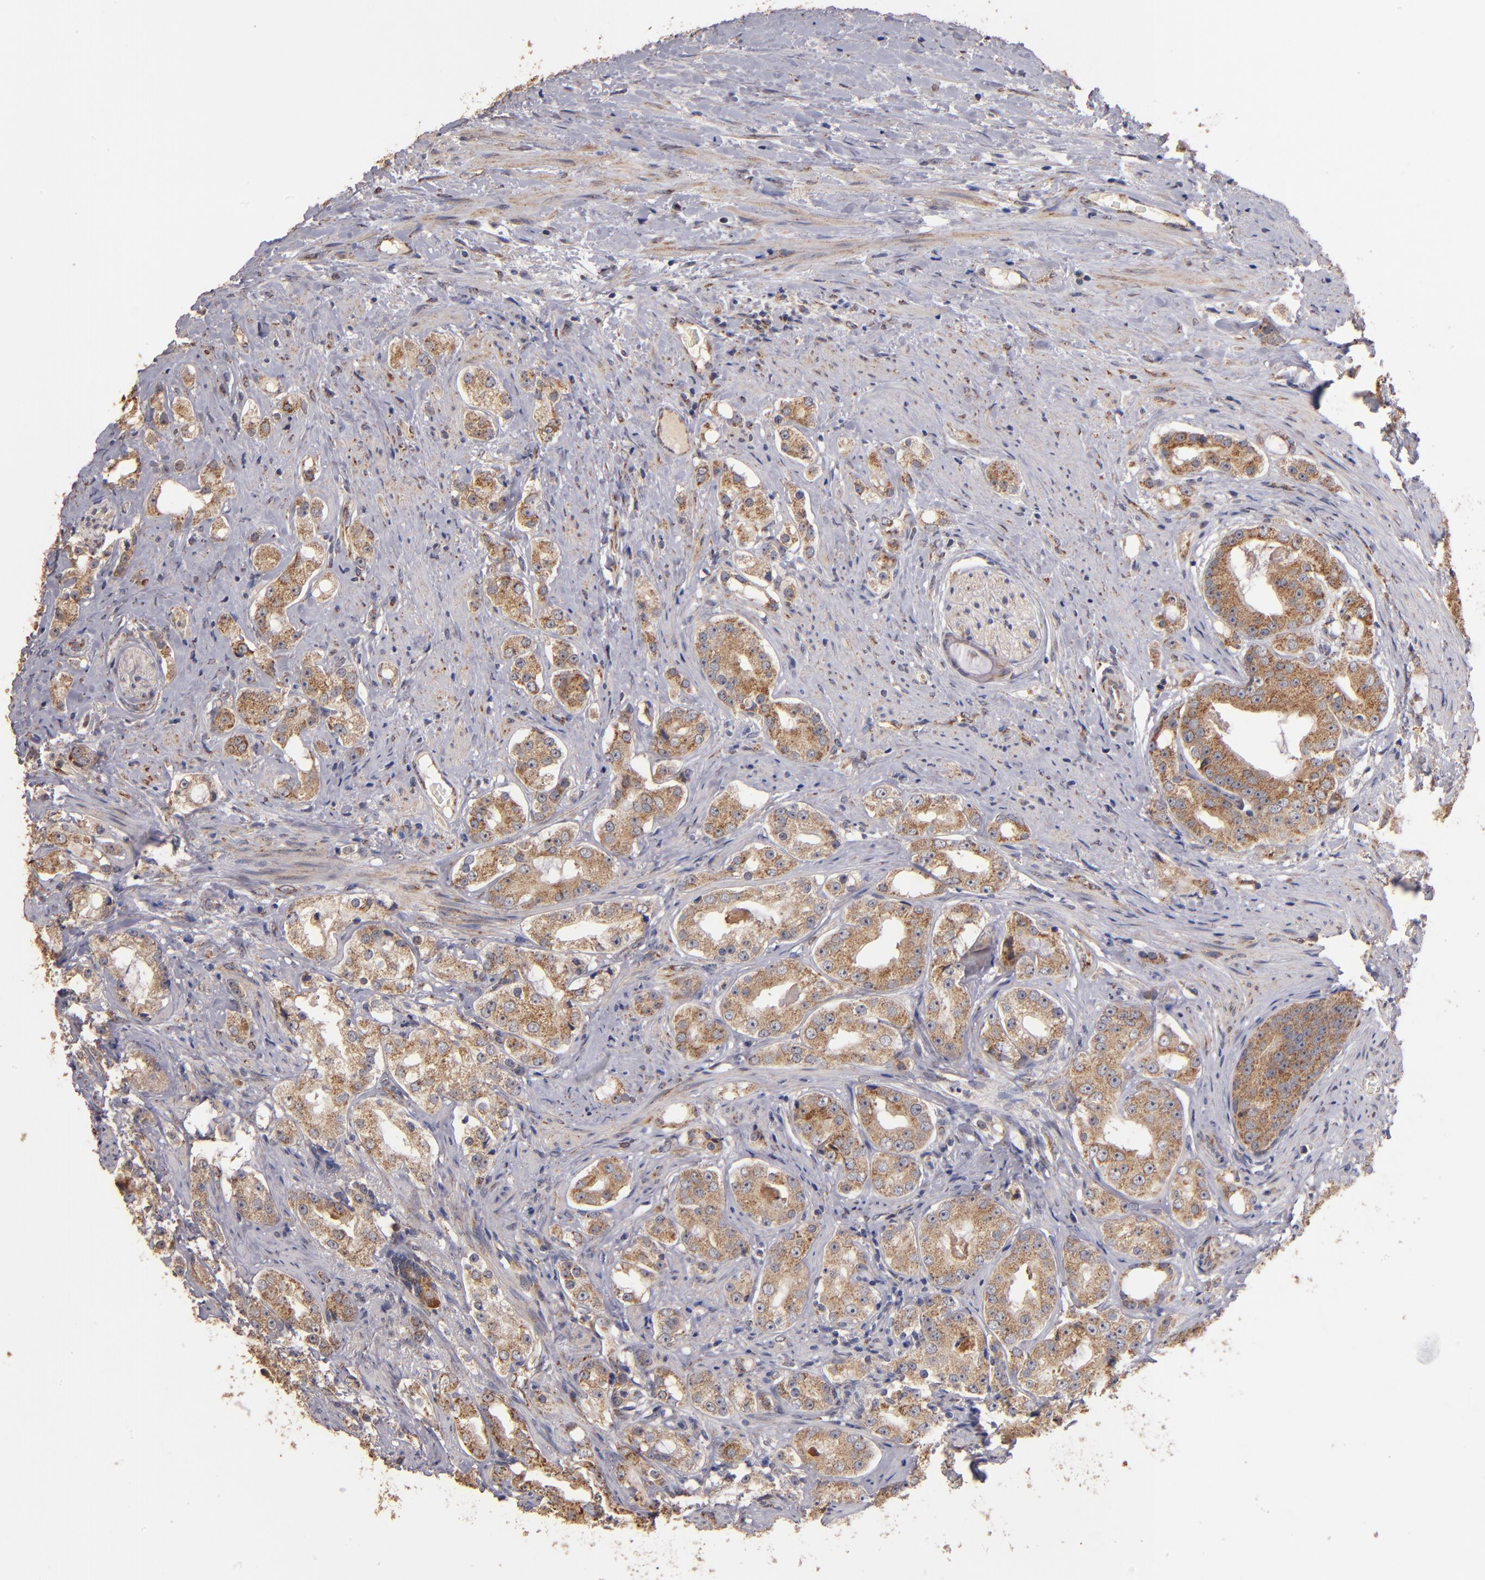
{"staining": {"intensity": "strong", "quantity": ">75%", "location": "cytoplasmic/membranous"}, "tissue": "prostate cancer", "cell_type": "Tumor cells", "image_type": "cancer", "snomed": [{"axis": "morphology", "description": "Adenocarcinoma, High grade"}, {"axis": "topography", "description": "Prostate"}], "caption": "Human prostate high-grade adenocarcinoma stained with a protein marker demonstrates strong staining in tumor cells.", "gene": "DIABLO", "patient": {"sex": "male", "age": 68}}